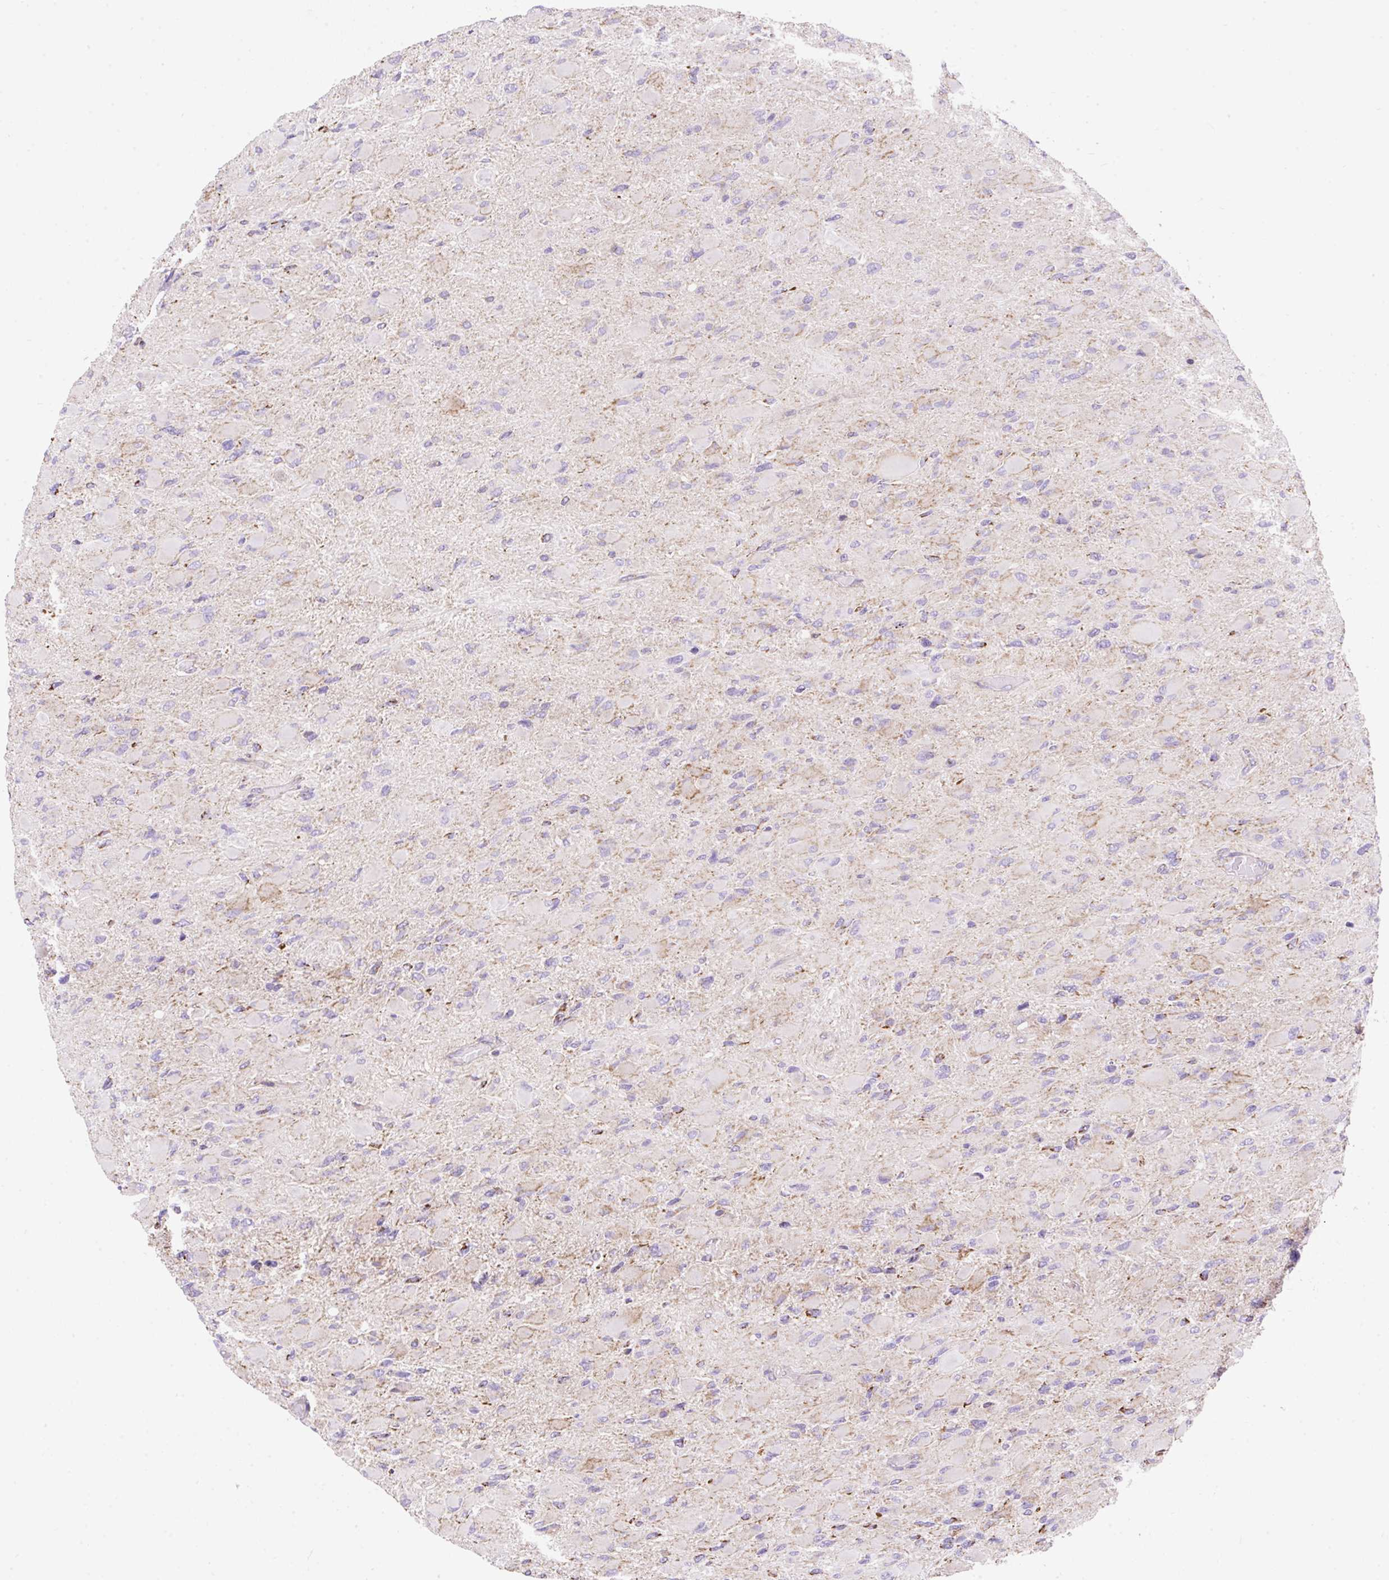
{"staining": {"intensity": "negative", "quantity": "none", "location": "none"}, "tissue": "glioma", "cell_type": "Tumor cells", "image_type": "cancer", "snomed": [{"axis": "morphology", "description": "Glioma, malignant, High grade"}, {"axis": "topography", "description": "Cerebral cortex"}], "caption": "Immunohistochemistry (IHC) of glioma reveals no staining in tumor cells.", "gene": "DAAM2", "patient": {"sex": "female", "age": 36}}